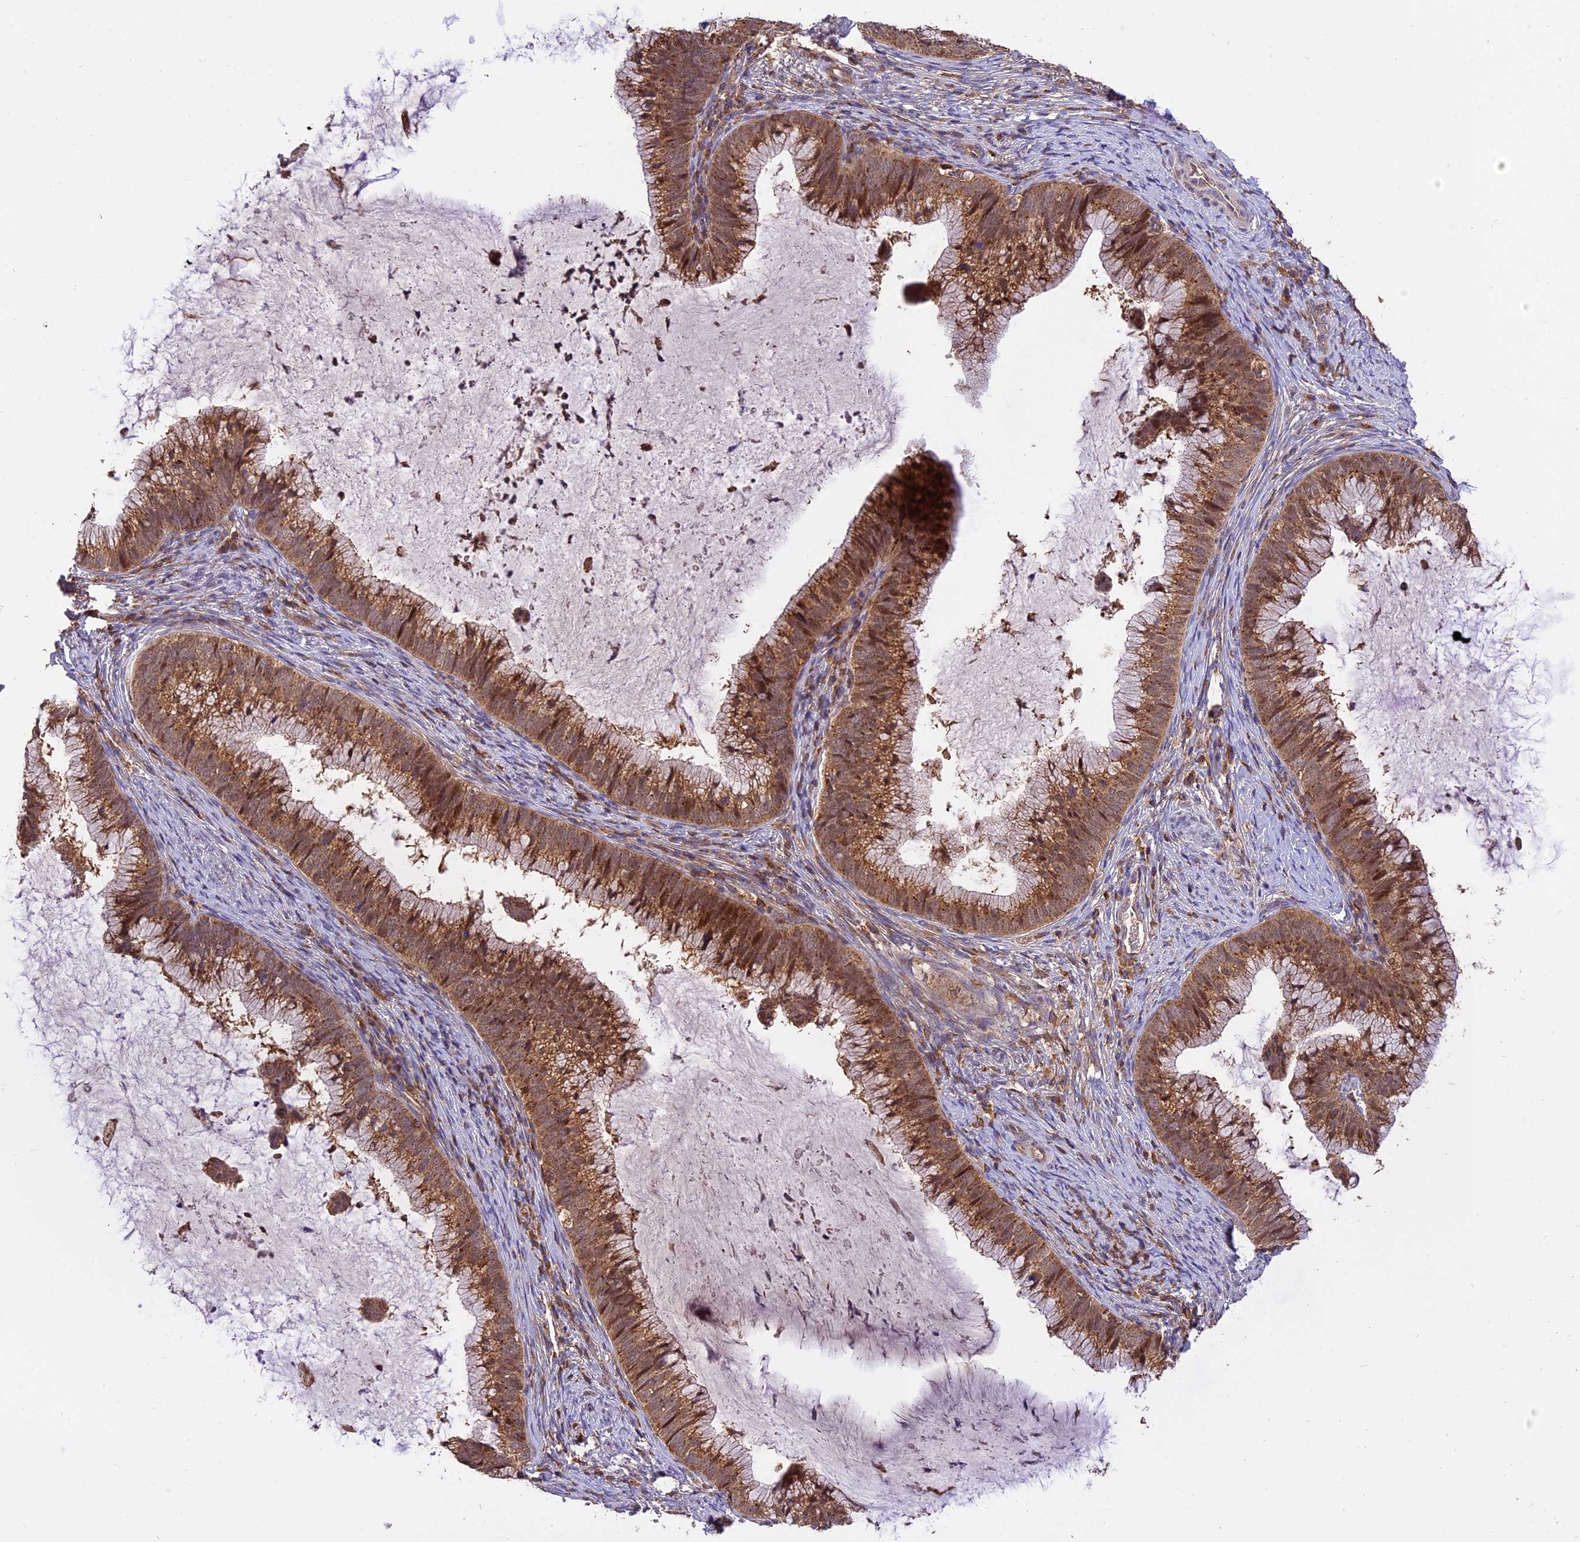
{"staining": {"intensity": "moderate", "quantity": ">75%", "location": "cytoplasmic/membranous"}, "tissue": "cervical cancer", "cell_type": "Tumor cells", "image_type": "cancer", "snomed": [{"axis": "morphology", "description": "Adenocarcinoma, NOS"}, {"axis": "topography", "description": "Cervix"}], "caption": "Human adenocarcinoma (cervical) stained with a brown dye demonstrates moderate cytoplasmic/membranous positive expression in about >75% of tumor cells.", "gene": "PEX3", "patient": {"sex": "female", "age": 36}}